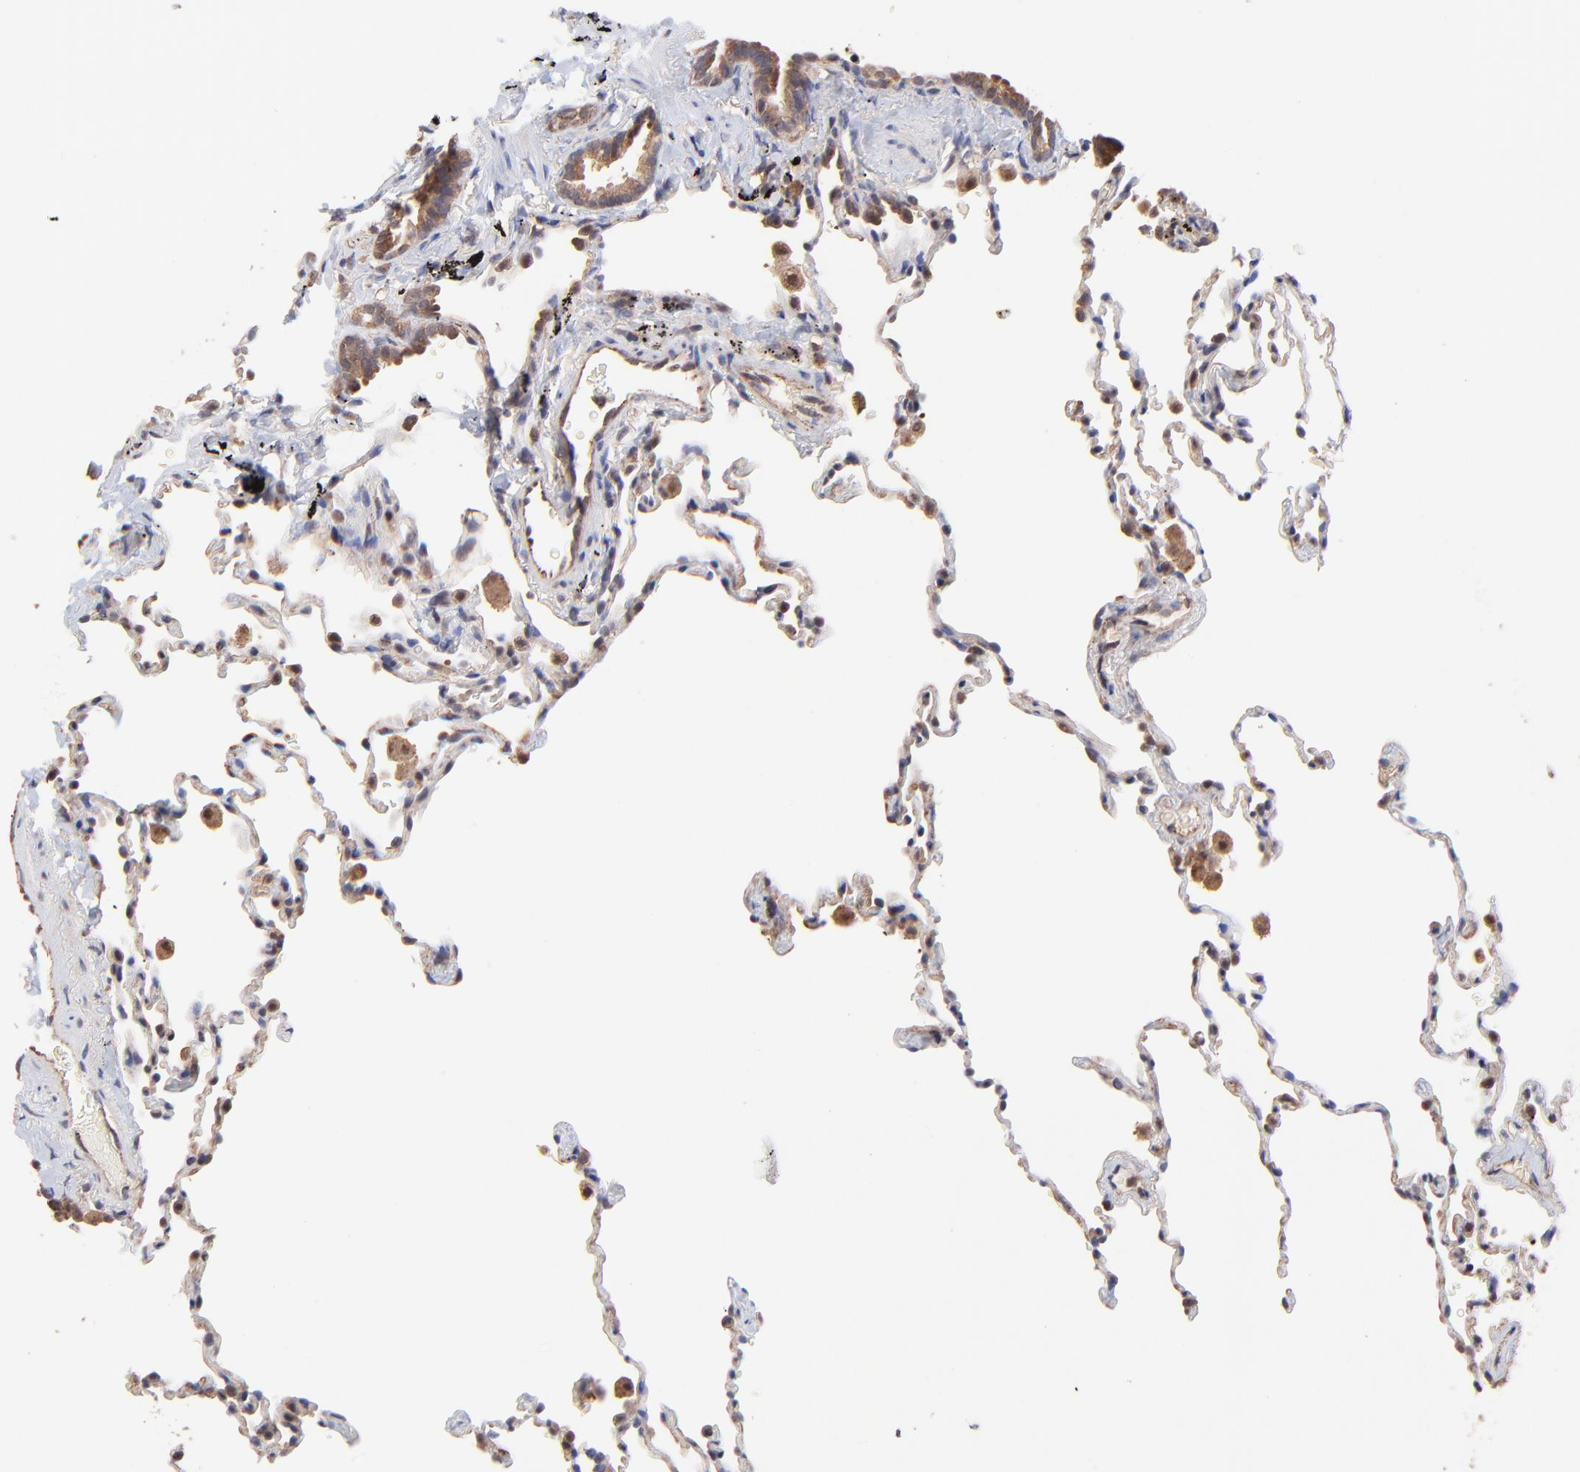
{"staining": {"intensity": "moderate", "quantity": ">75%", "location": "cytoplasmic/membranous"}, "tissue": "lung", "cell_type": "Alveolar cells", "image_type": "normal", "snomed": [{"axis": "morphology", "description": "Normal tissue, NOS"}, {"axis": "morphology", "description": "Soft tissue tumor metastatic"}, {"axis": "topography", "description": "Lung"}], "caption": "Lung stained for a protein (brown) displays moderate cytoplasmic/membranous positive expression in about >75% of alveolar cells.", "gene": "PSMA6", "patient": {"sex": "male", "age": 59}}